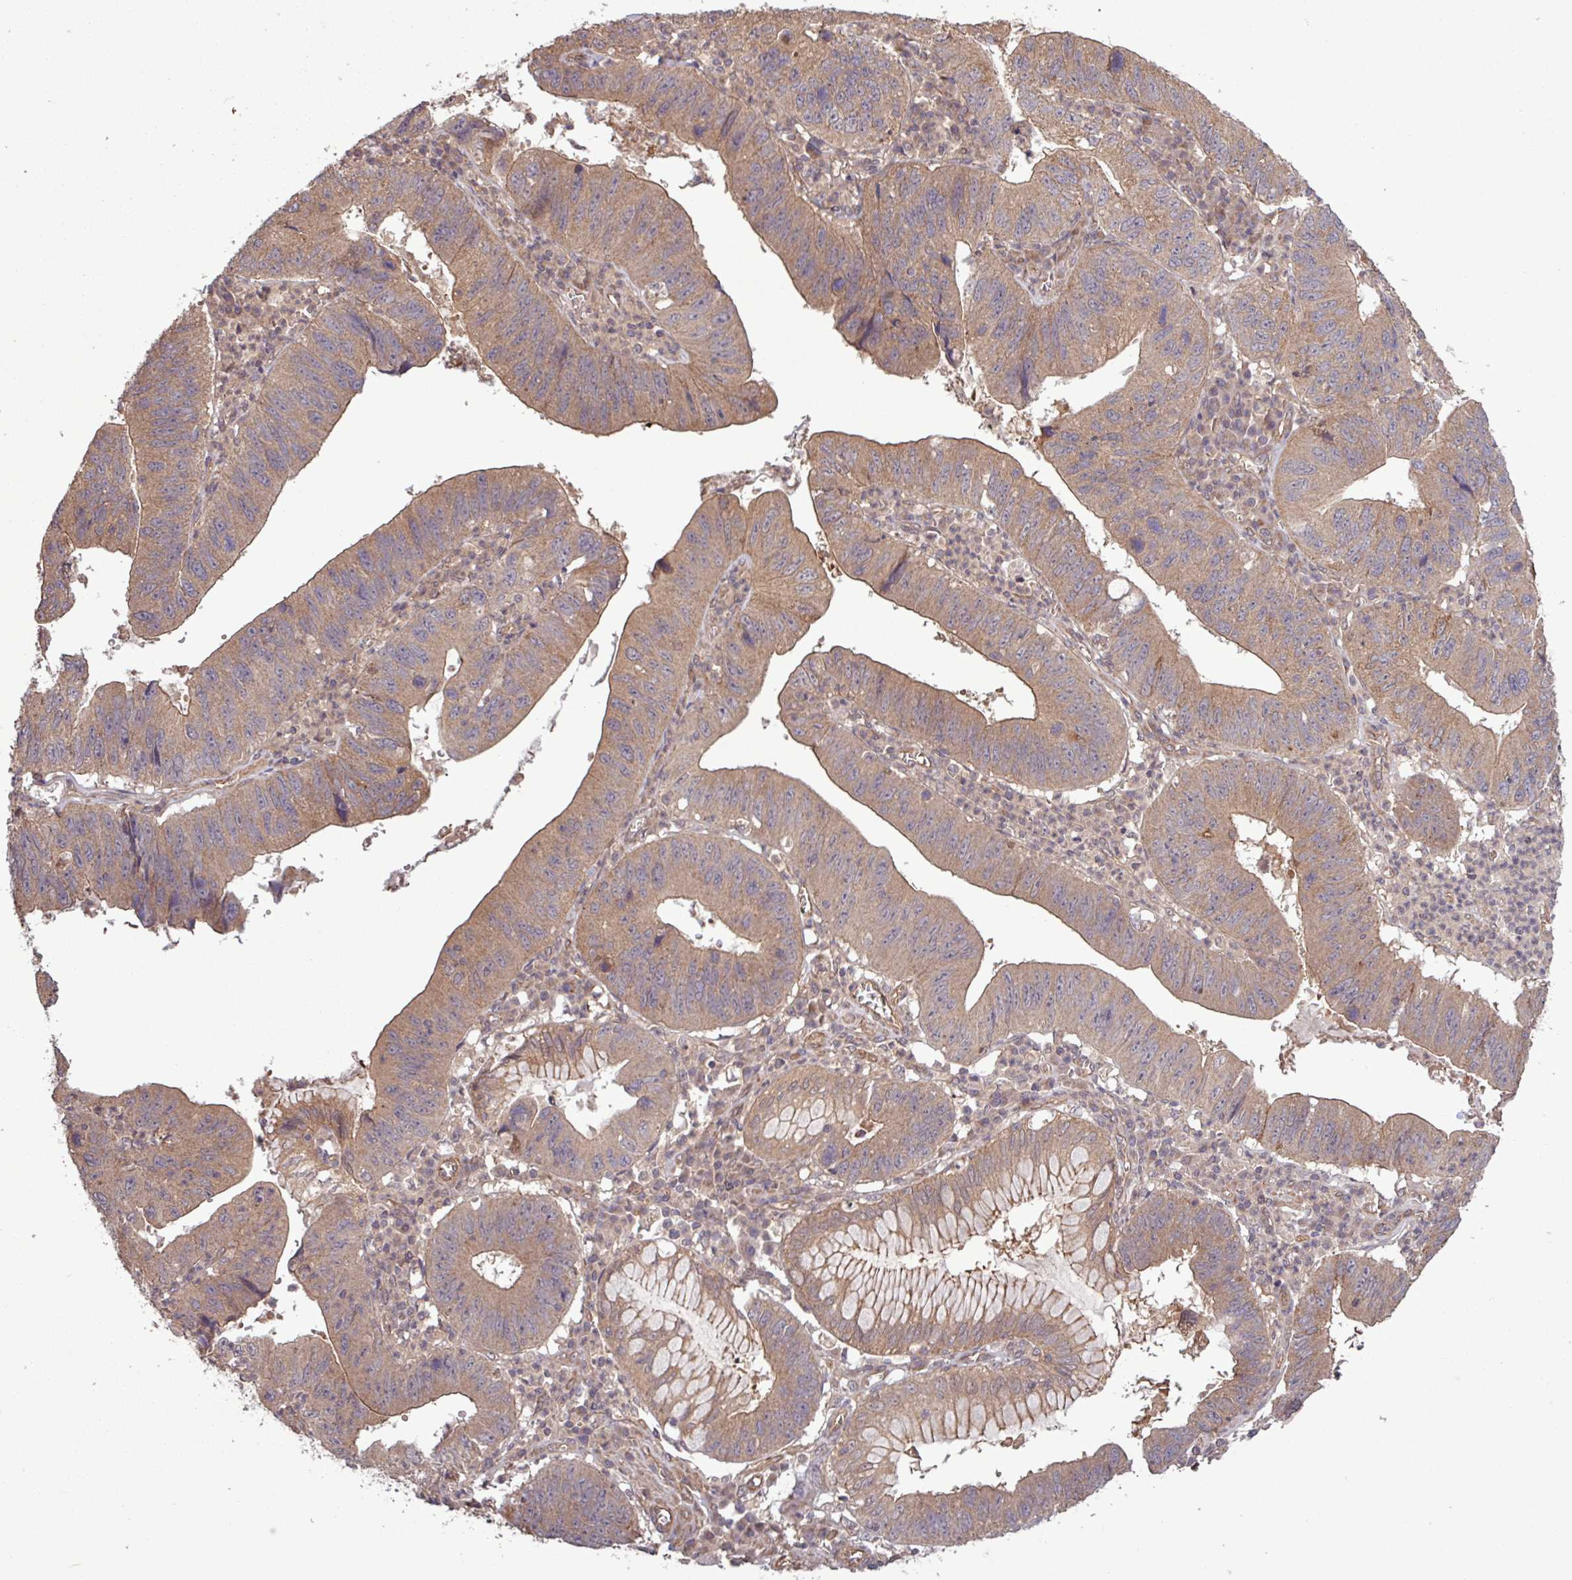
{"staining": {"intensity": "moderate", "quantity": ">75%", "location": "cytoplasmic/membranous"}, "tissue": "stomach cancer", "cell_type": "Tumor cells", "image_type": "cancer", "snomed": [{"axis": "morphology", "description": "Adenocarcinoma, NOS"}, {"axis": "topography", "description": "Stomach"}], "caption": "This photomicrograph exhibits immunohistochemistry staining of adenocarcinoma (stomach), with medium moderate cytoplasmic/membranous positivity in about >75% of tumor cells.", "gene": "TRABD2A", "patient": {"sex": "male", "age": 59}}